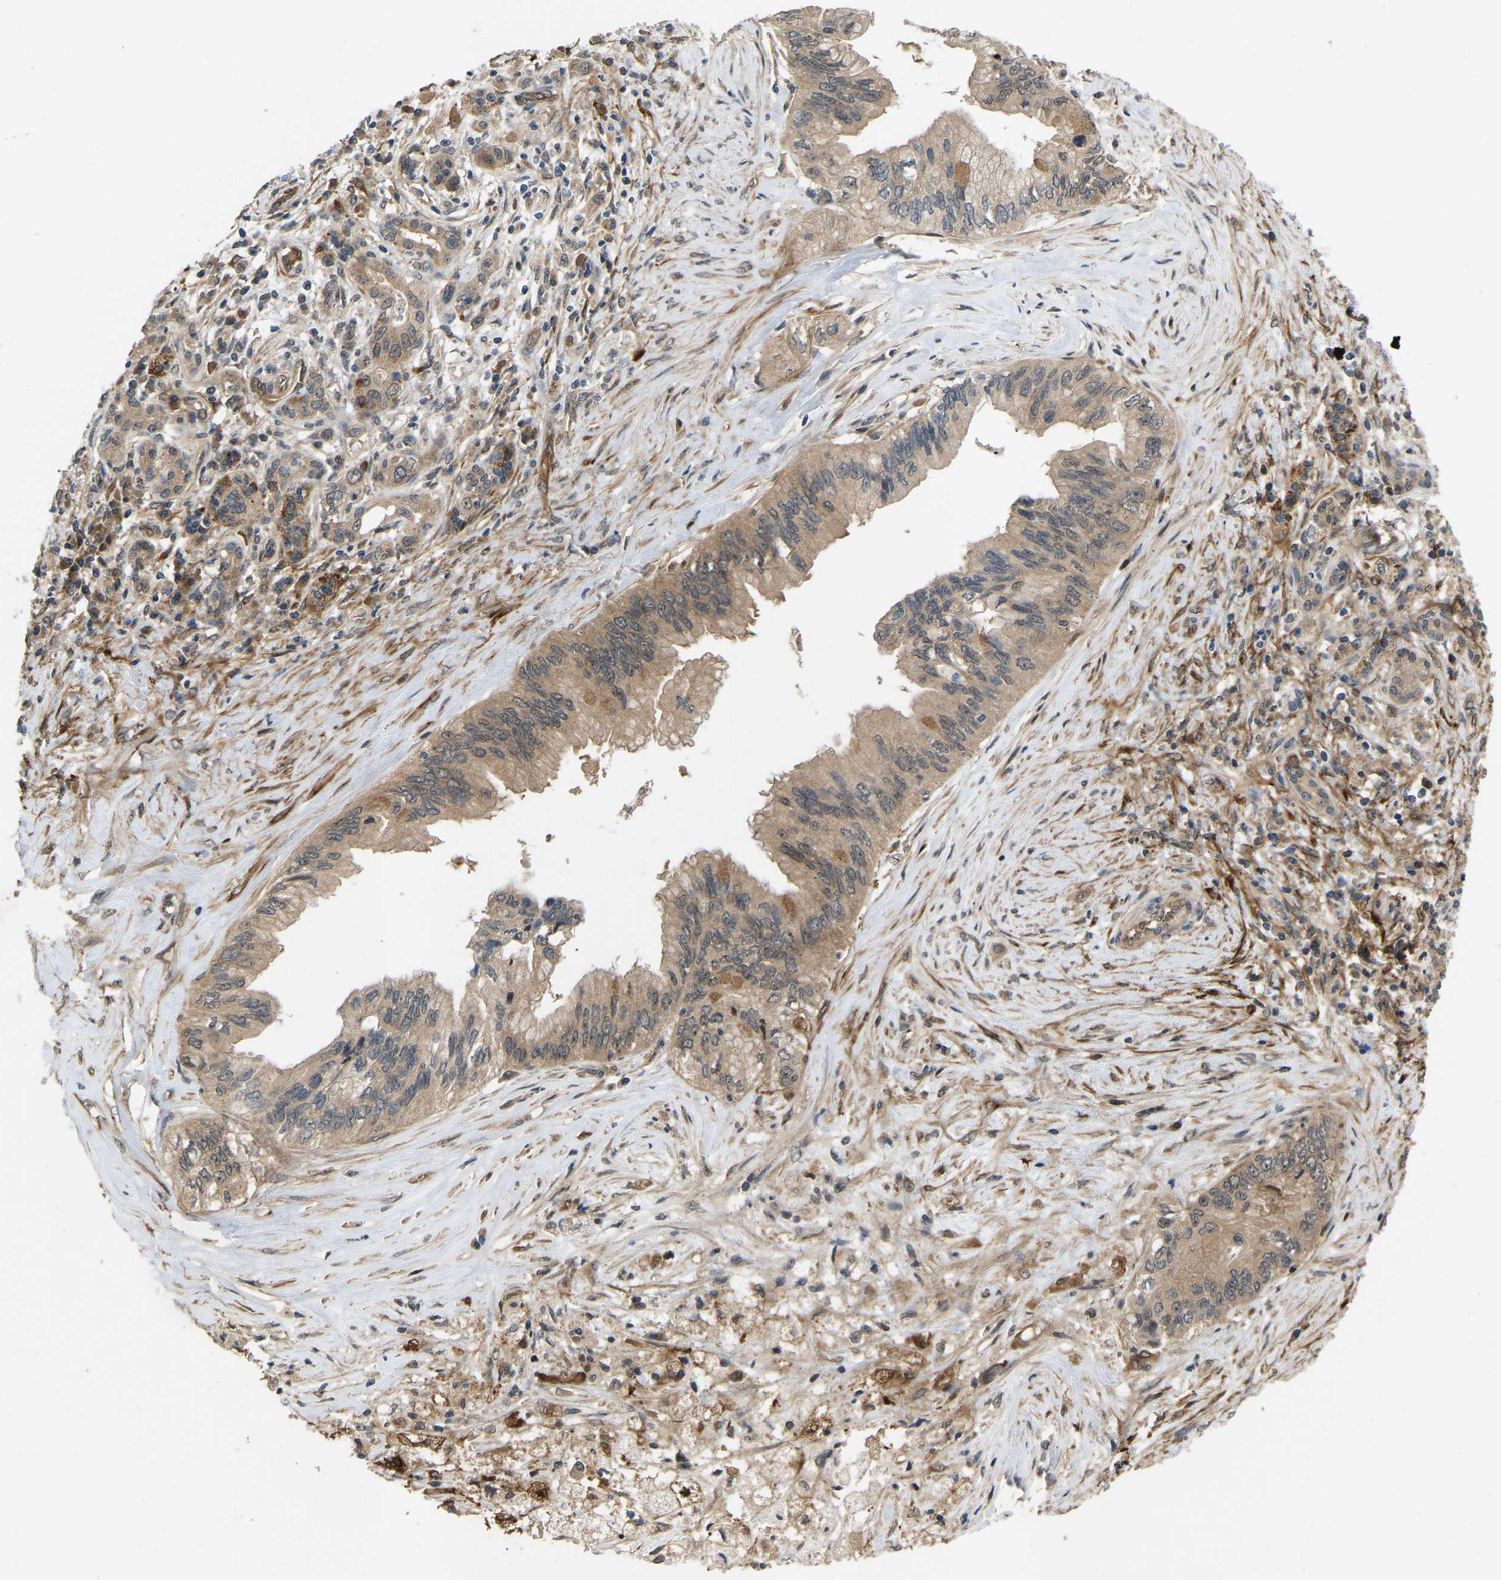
{"staining": {"intensity": "moderate", "quantity": ">75%", "location": "cytoplasmic/membranous"}, "tissue": "pancreatic cancer", "cell_type": "Tumor cells", "image_type": "cancer", "snomed": [{"axis": "morphology", "description": "Adenocarcinoma, NOS"}, {"axis": "topography", "description": "Pancreas"}], "caption": "Brown immunohistochemical staining in pancreatic adenocarcinoma demonstrates moderate cytoplasmic/membranous expression in approximately >75% of tumor cells.", "gene": "LIMK2", "patient": {"sex": "female", "age": 73}}